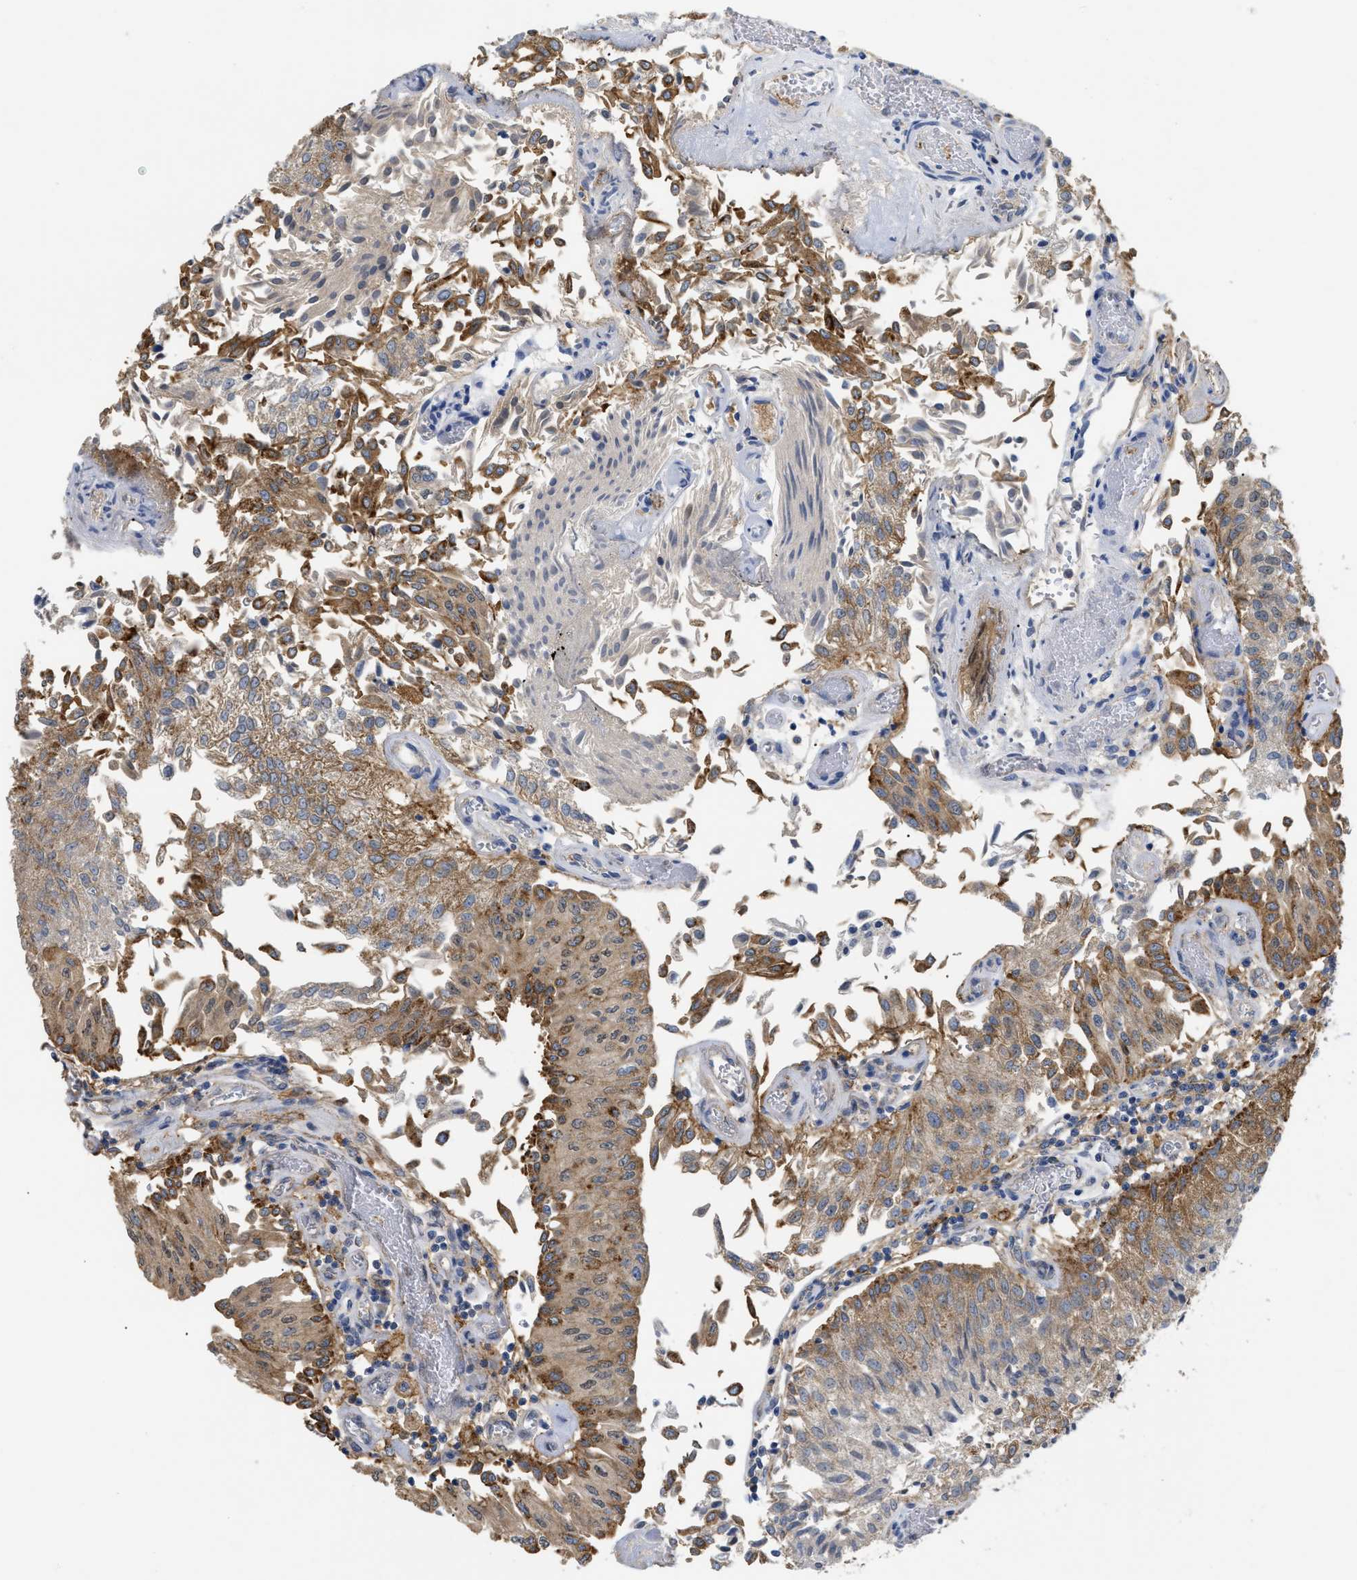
{"staining": {"intensity": "moderate", "quantity": "25%-75%", "location": "cytoplasmic/membranous"}, "tissue": "urothelial cancer", "cell_type": "Tumor cells", "image_type": "cancer", "snomed": [{"axis": "morphology", "description": "Urothelial carcinoma, Low grade"}, {"axis": "topography", "description": "Urinary bladder"}], "caption": "High-power microscopy captured an immunohistochemistry (IHC) micrograph of urothelial carcinoma (low-grade), revealing moderate cytoplasmic/membranous expression in approximately 25%-75% of tumor cells.", "gene": "ANXA4", "patient": {"sex": "male", "age": 86}}